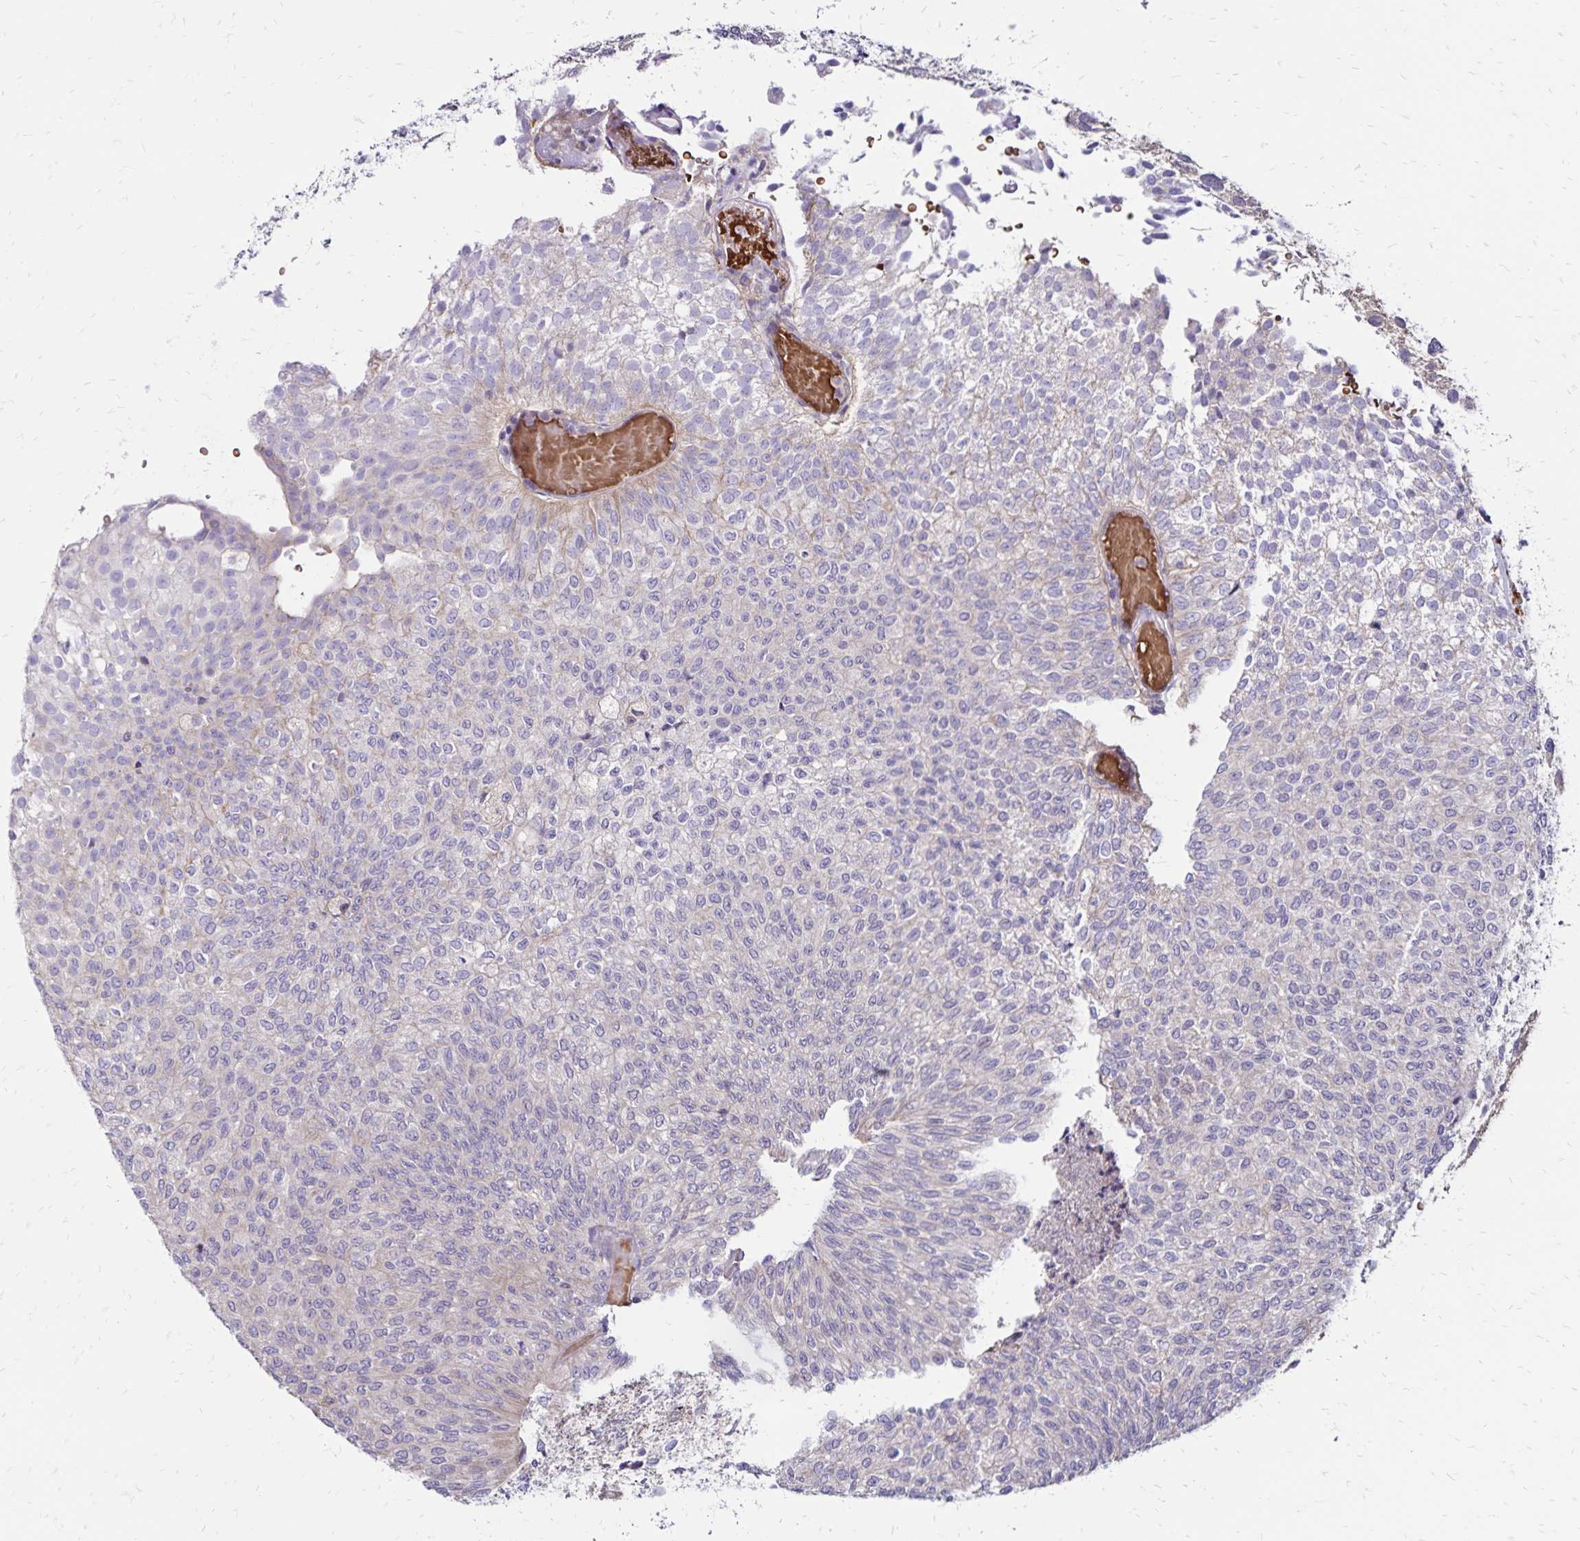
{"staining": {"intensity": "negative", "quantity": "none", "location": "none"}, "tissue": "urothelial cancer", "cell_type": "Tumor cells", "image_type": "cancer", "snomed": [{"axis": "morphology", "description": "Urothelial carcinoma, Low grade"}, {"axis": "topography", "description": "Urinary bladder"}], "caption": "This is a micrograph of IHC staining of urothelial cancer, which shows no staining in tumor cells.", "gene": "FSD1", "patient": {"sex": "male", "age": 78}}